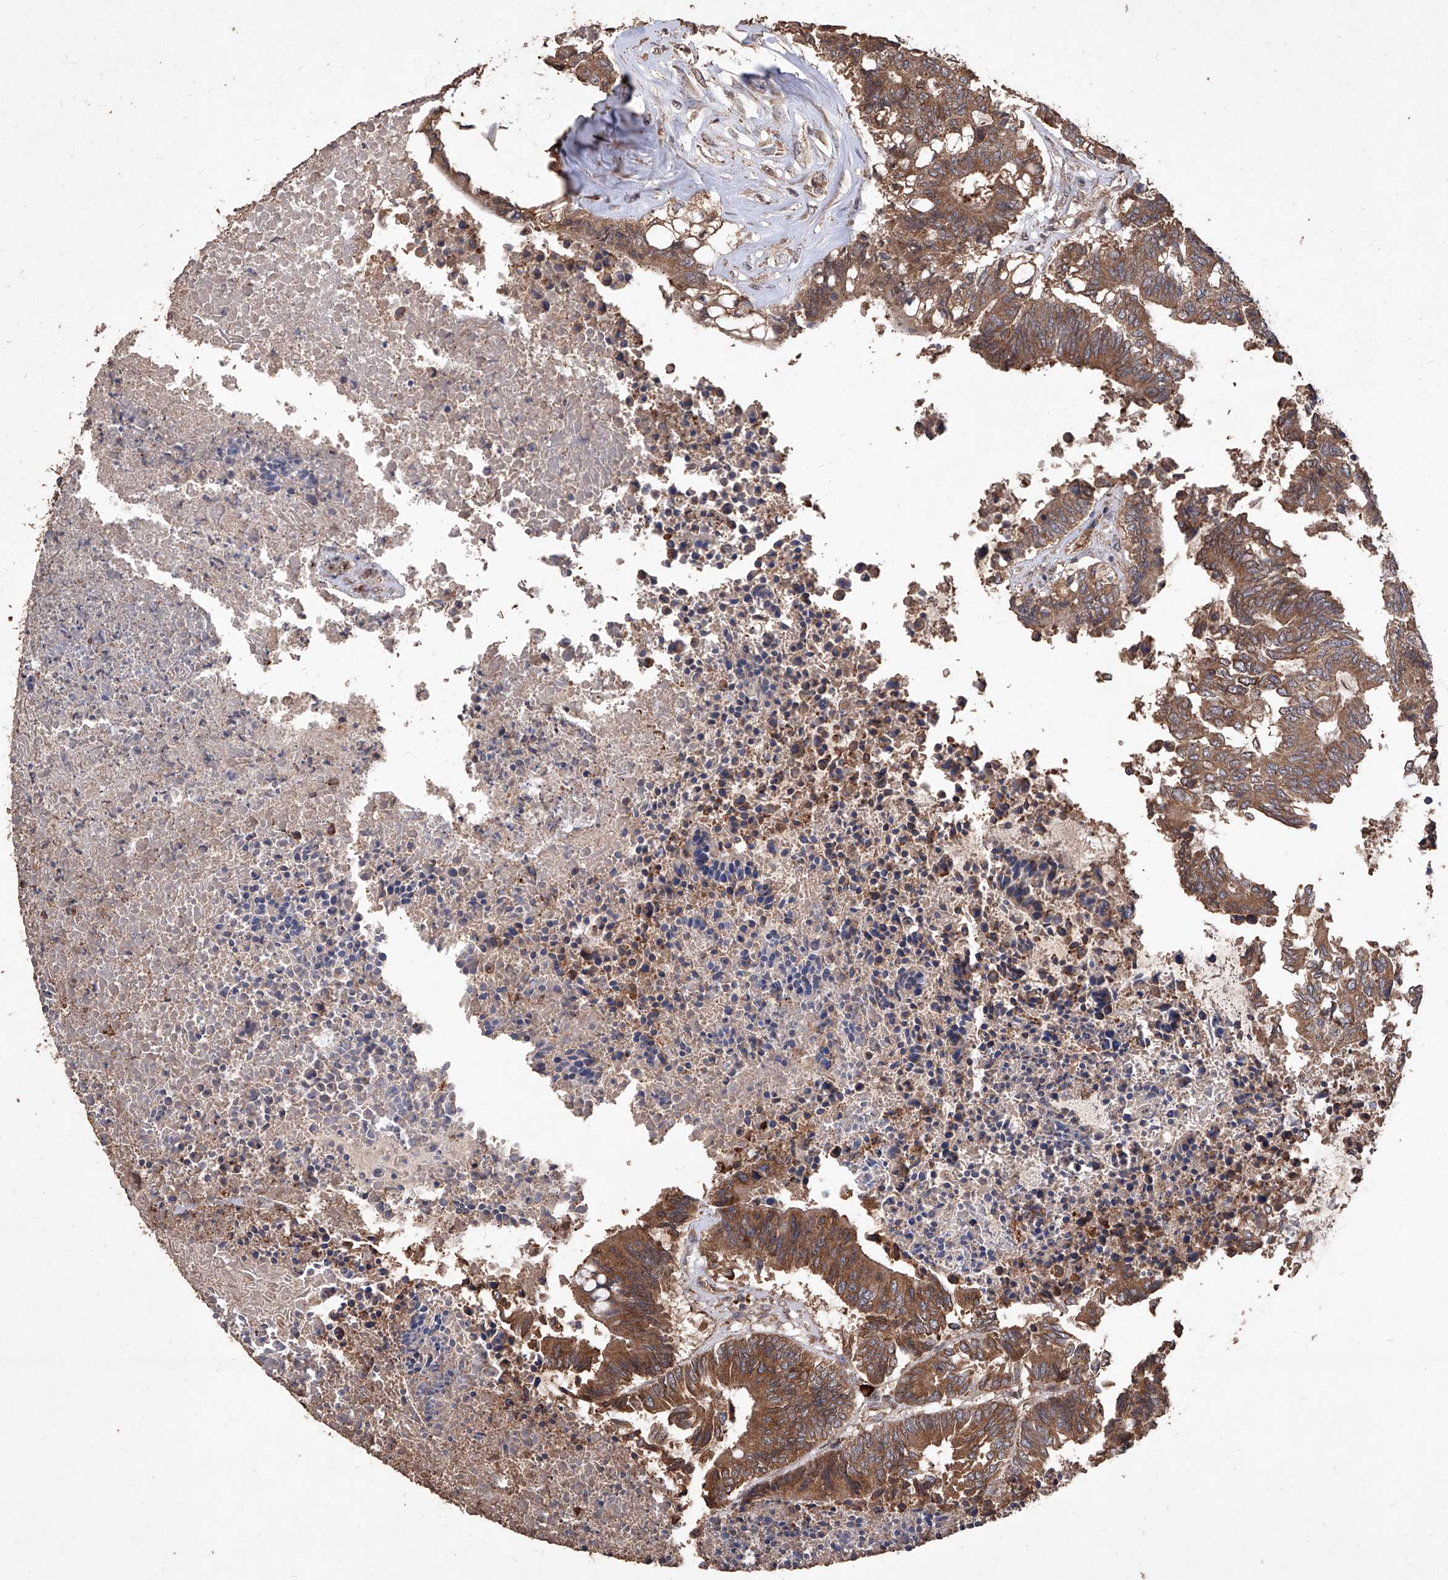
{"staining": {"intensity": "moderate", "quantity": ">75%", "location": "cytoplasmic/membranous"}, "tissue": "colorectal cancer", "cell_type": "Tumor cells", "image_type": "cancer", "snomed": [{"axis": "morphology", "description": "Adenocarcinoma, NOS"}, {"axis": "topography", "description": "Rectum"}], "caption": "Colorectal cancer (adenocarcinoma) stained with IHC shows moderate cytoplasmic/membranous expression in approximately >75% of tumor cells.", "gene": "EML1", "patient": {"sex": "male", "age": 63}}